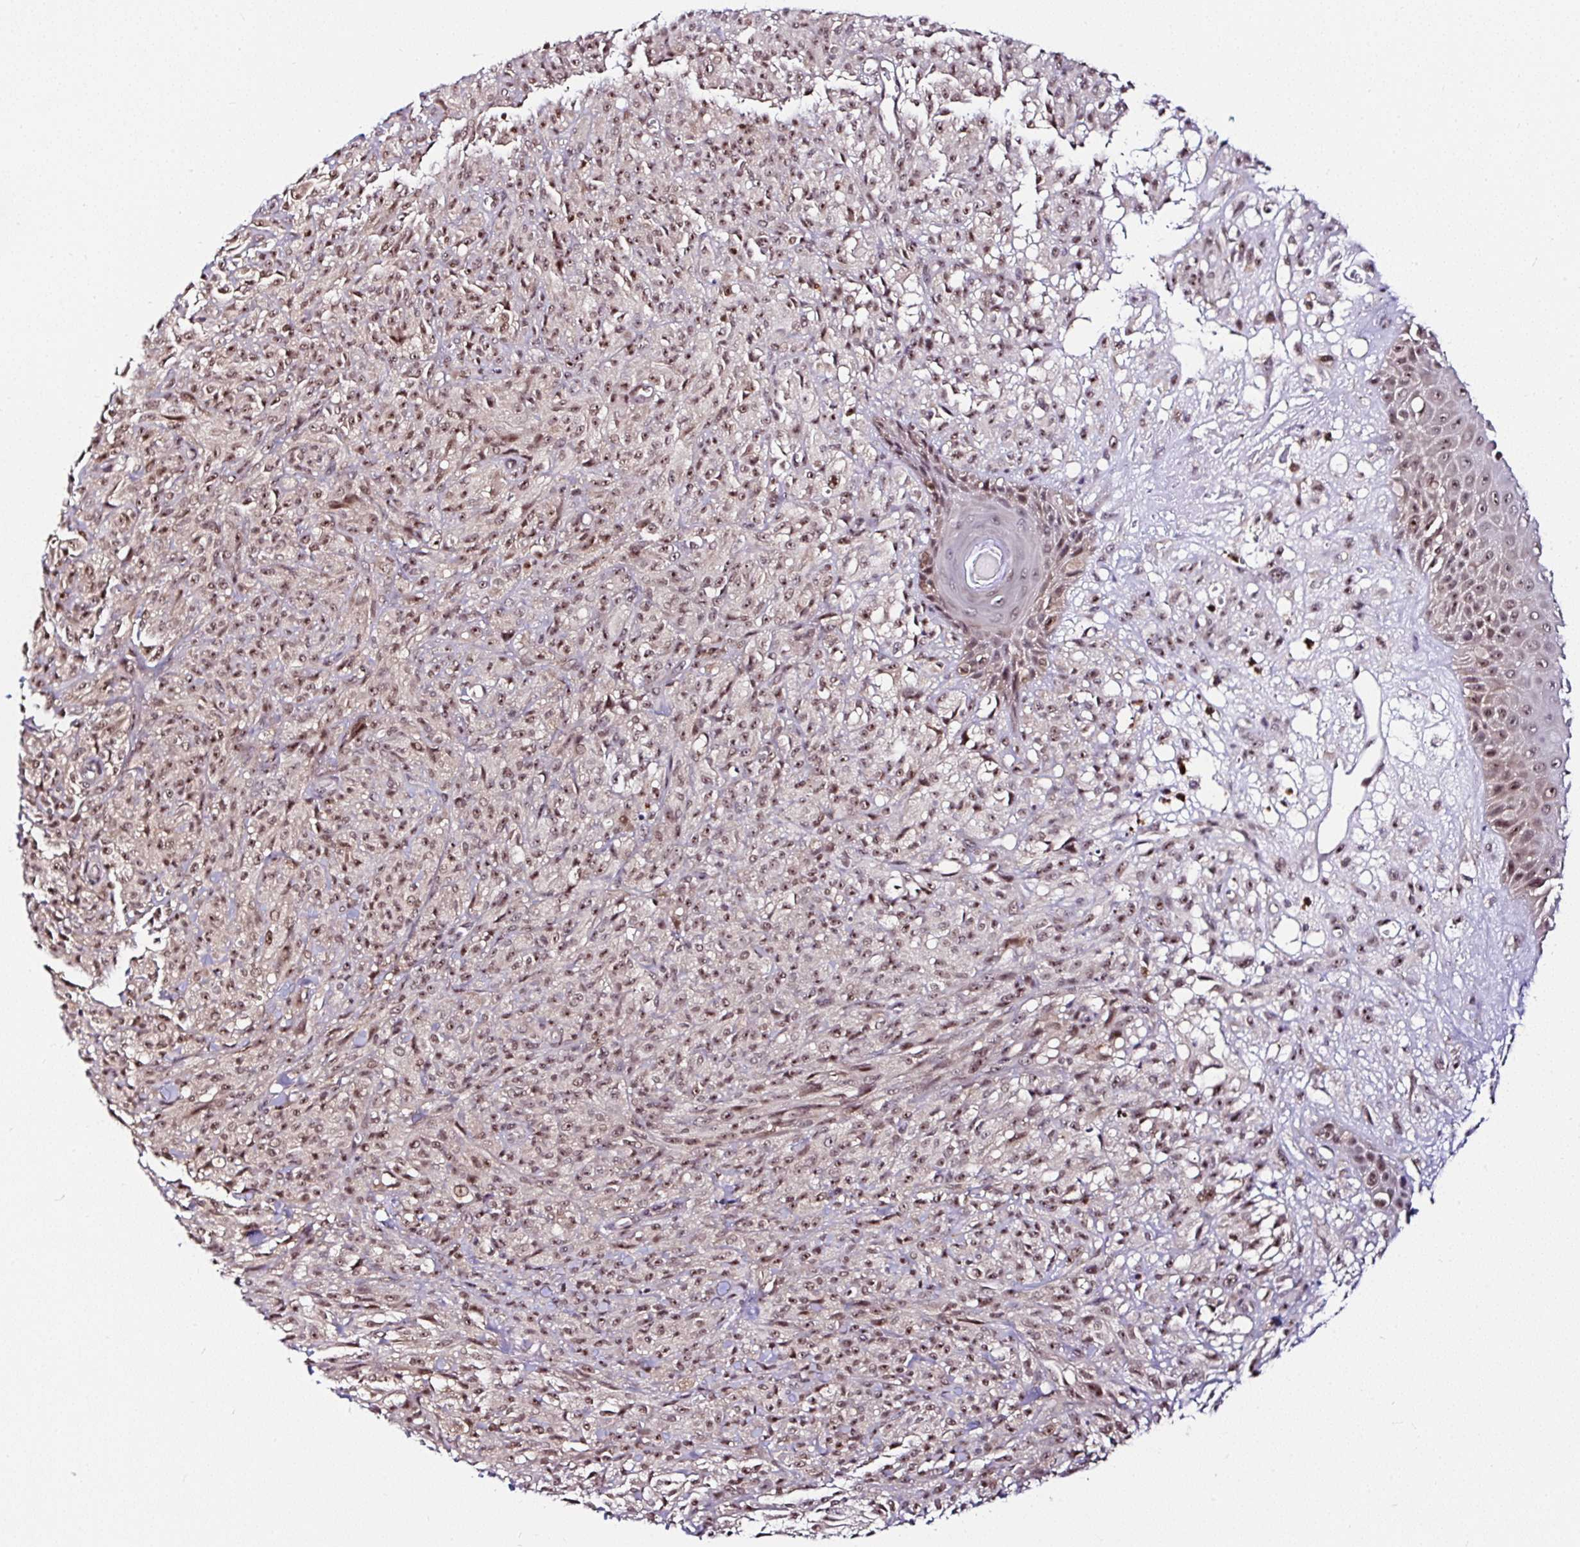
{"staining": {"intensity": "moderate", "quantity": ">75%", "location": "nuclear"}, "tissue": "melanoma", "cell_type": "Tumor cells", "image_type": "cancer", "snomed": [{"axis": "morphology", "description": "Malignant melanoma, NOS"}, {"axis": "topography", "description": "Skin of upper arm"}], "caption": "A brown stain labels moderate nuclear positivity of a protein in human melanoma tumor cells.", "gene": "PIN4", "patient": {"sex": "female", "age": 65}}